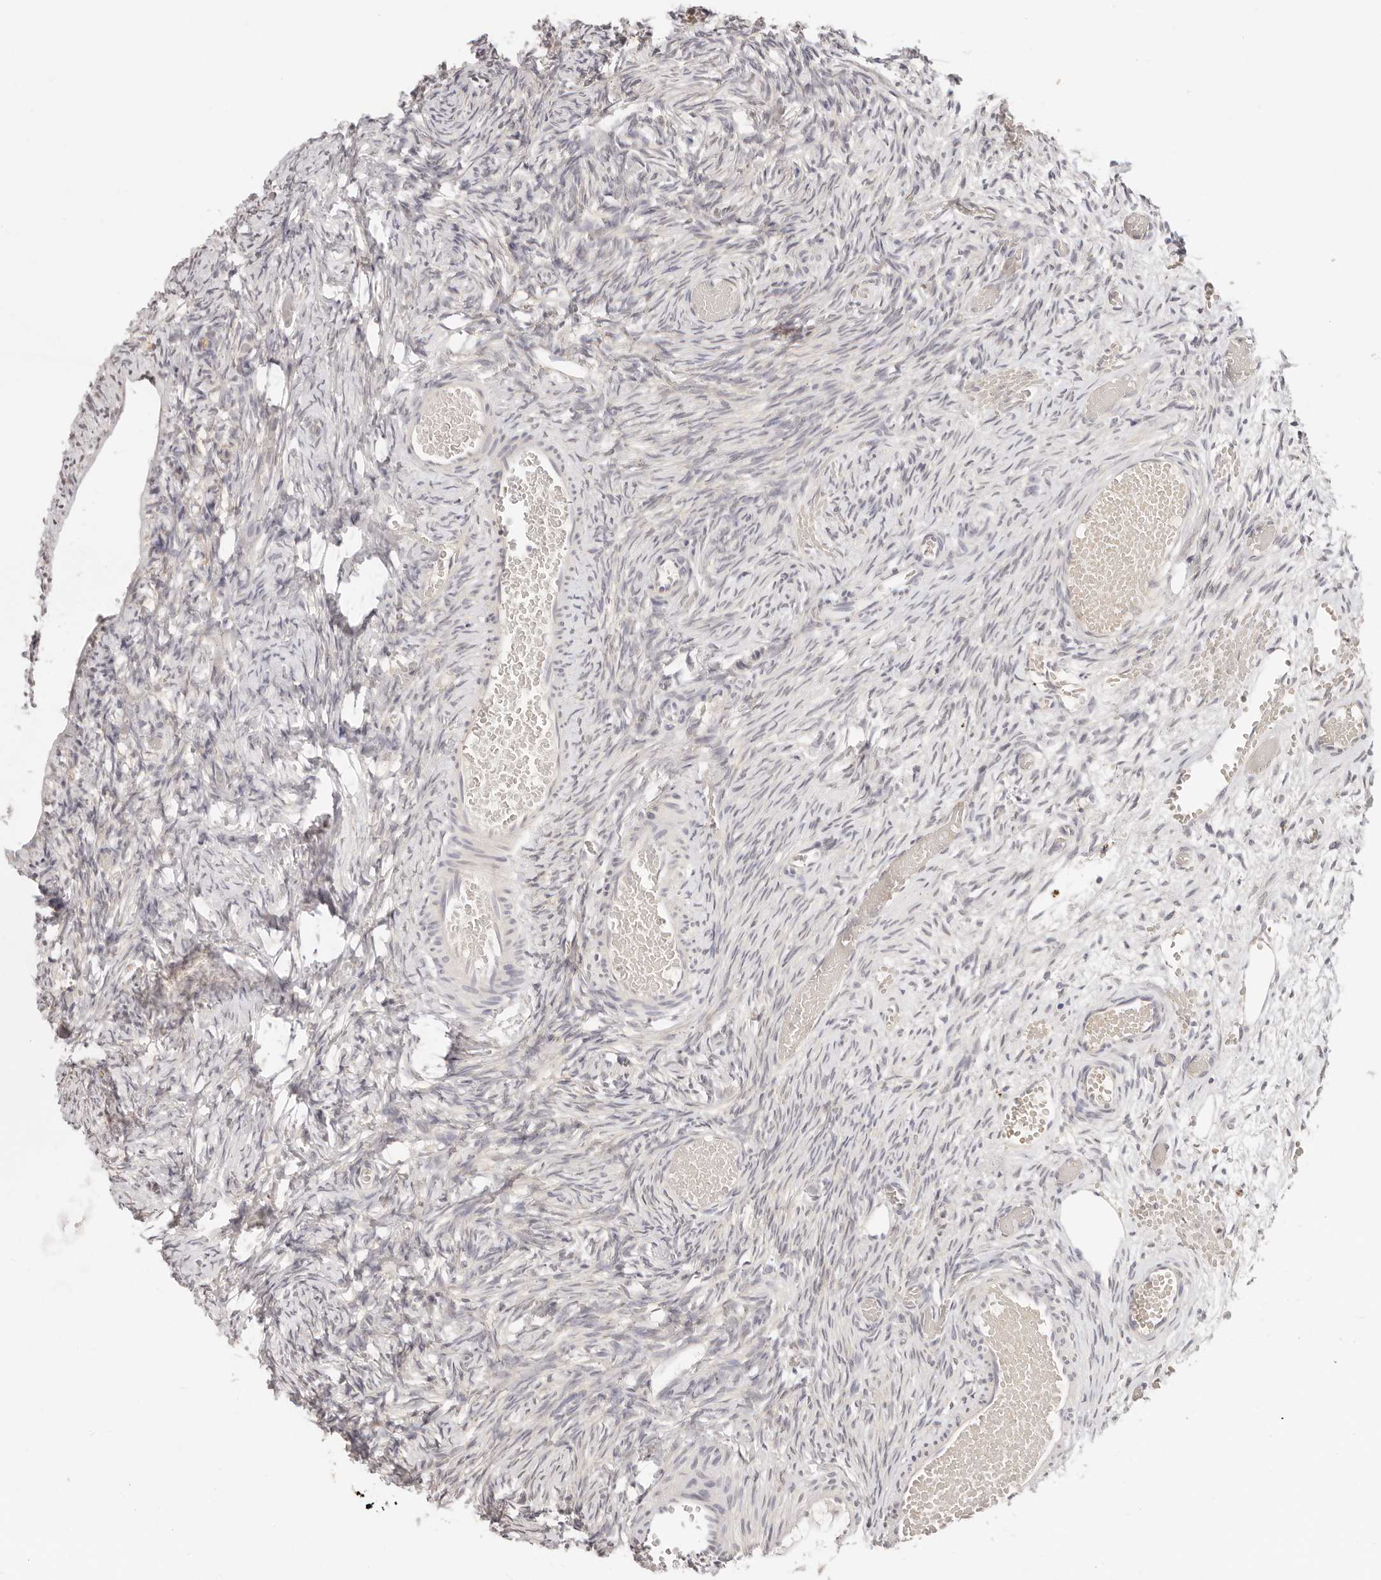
{"staining": {"intensity": "negative", "quantity": "none", "location": "none"}, "tissue": "ovary", "cell_type": "Ovarian stroma cells", "image_type": "normal", "snomed": [{"axis": "morphology", "description": "Adenocarcinoma, NOS"}, {"axis": "topography", "description": "Endometrium"}], "caption": "DAB immunohistochemical staining of normal human ovary reveals no significant expression in ovarian stroma cells. (Brightfield microscopy of DAB (3,3'-diaminobenzidine) immunohistochemistry (IHC) at high magnification).", "gene": "GGPS1", "patient": {"sex": "female", "age": 32}}